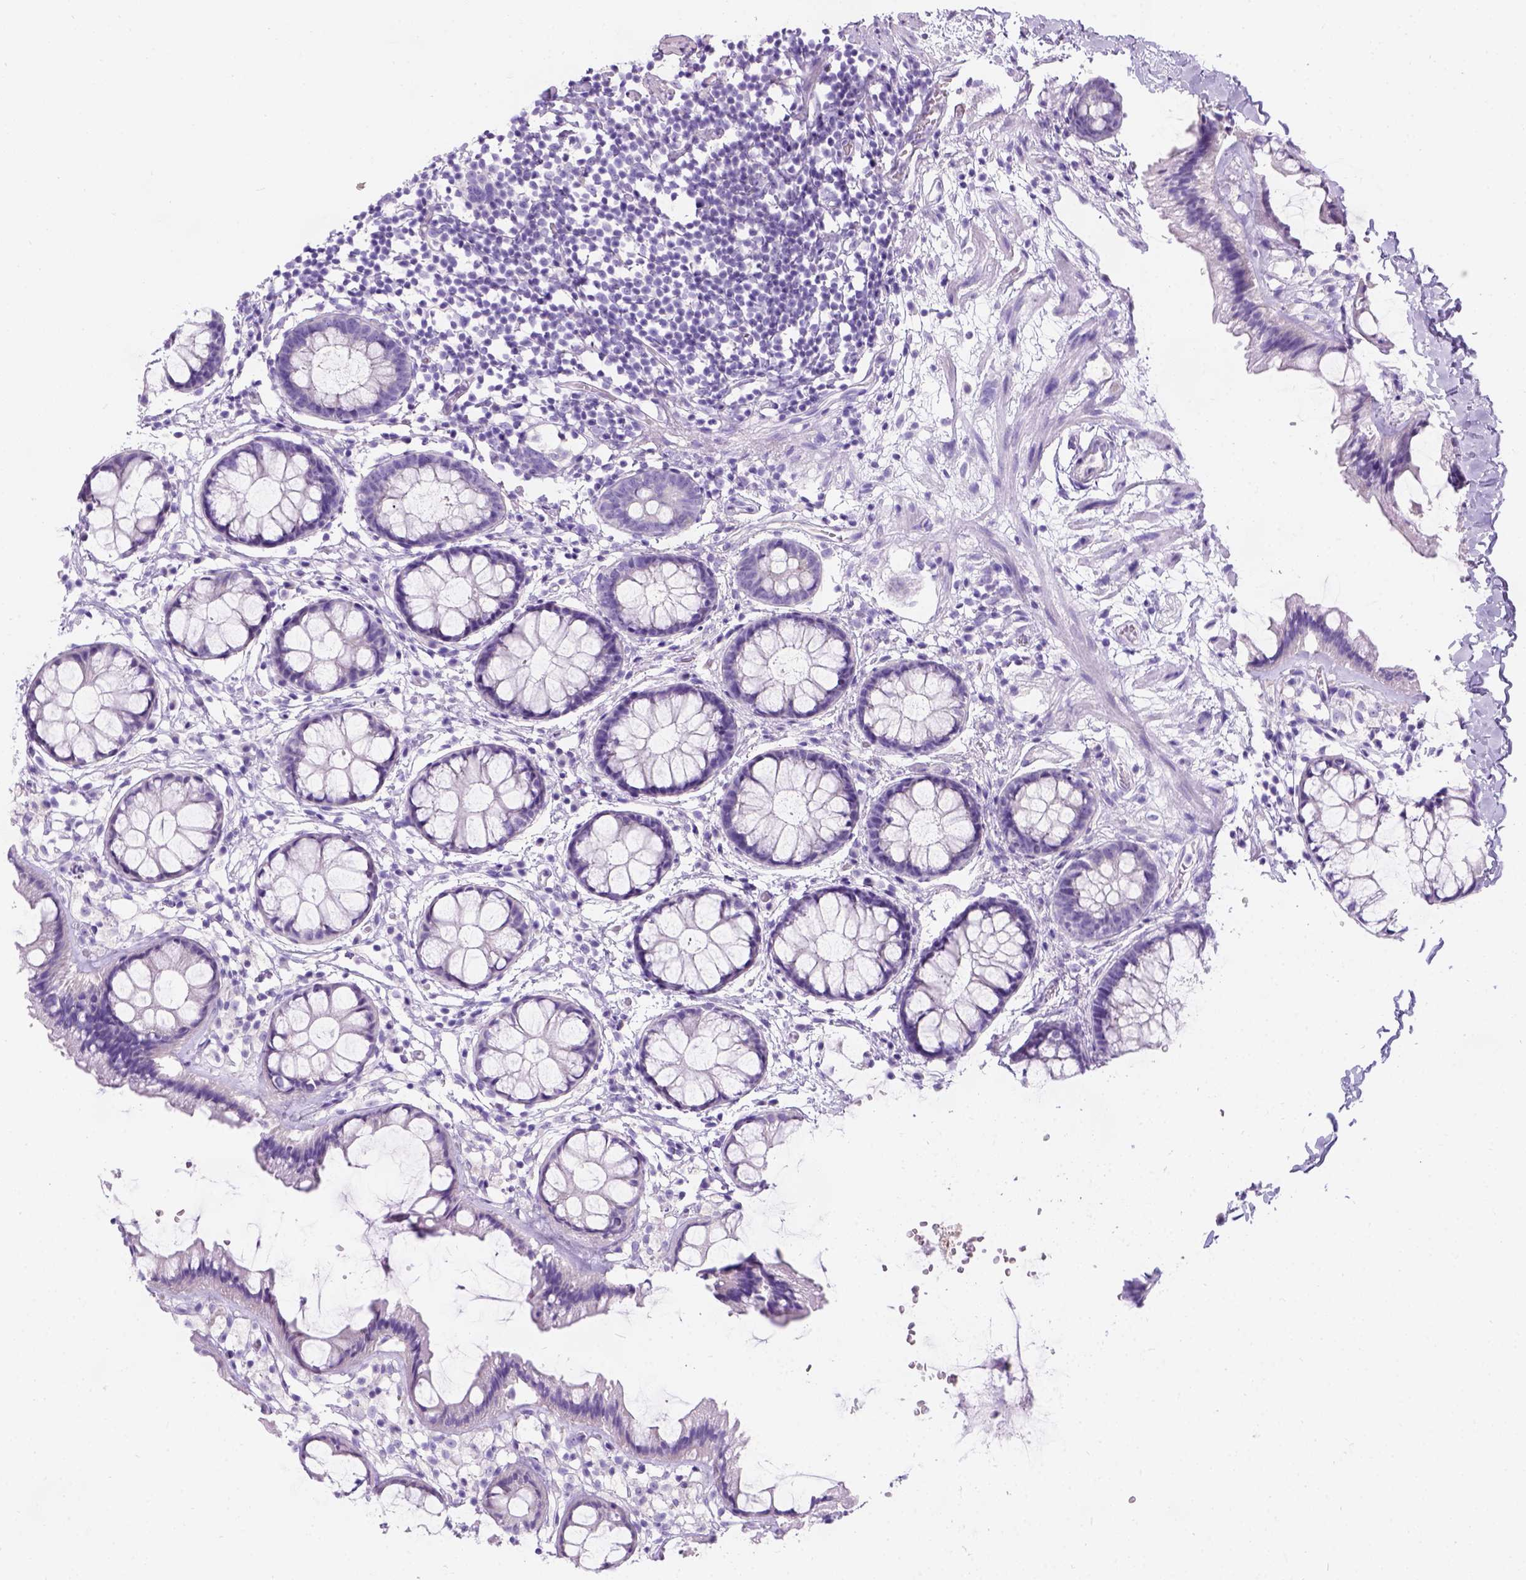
{"staining": {"intensity": "negative", "quantity": "none", "location": "none"}, "tissue": "rectum", "cell_type": "Glandular cells", "image_type": "normal", "snomed": [{"axis": "morphology", "description": "Normal tissue, NOS"}, {"axis": "topography", "description": "Rectum"}], "caption": "This is a histopathology image of IHC staining of unremarkable rectum, which shows no positivity in glandular cells.", "gene": "C7orf57", "patient": {"sex": "female", "age": 62}}